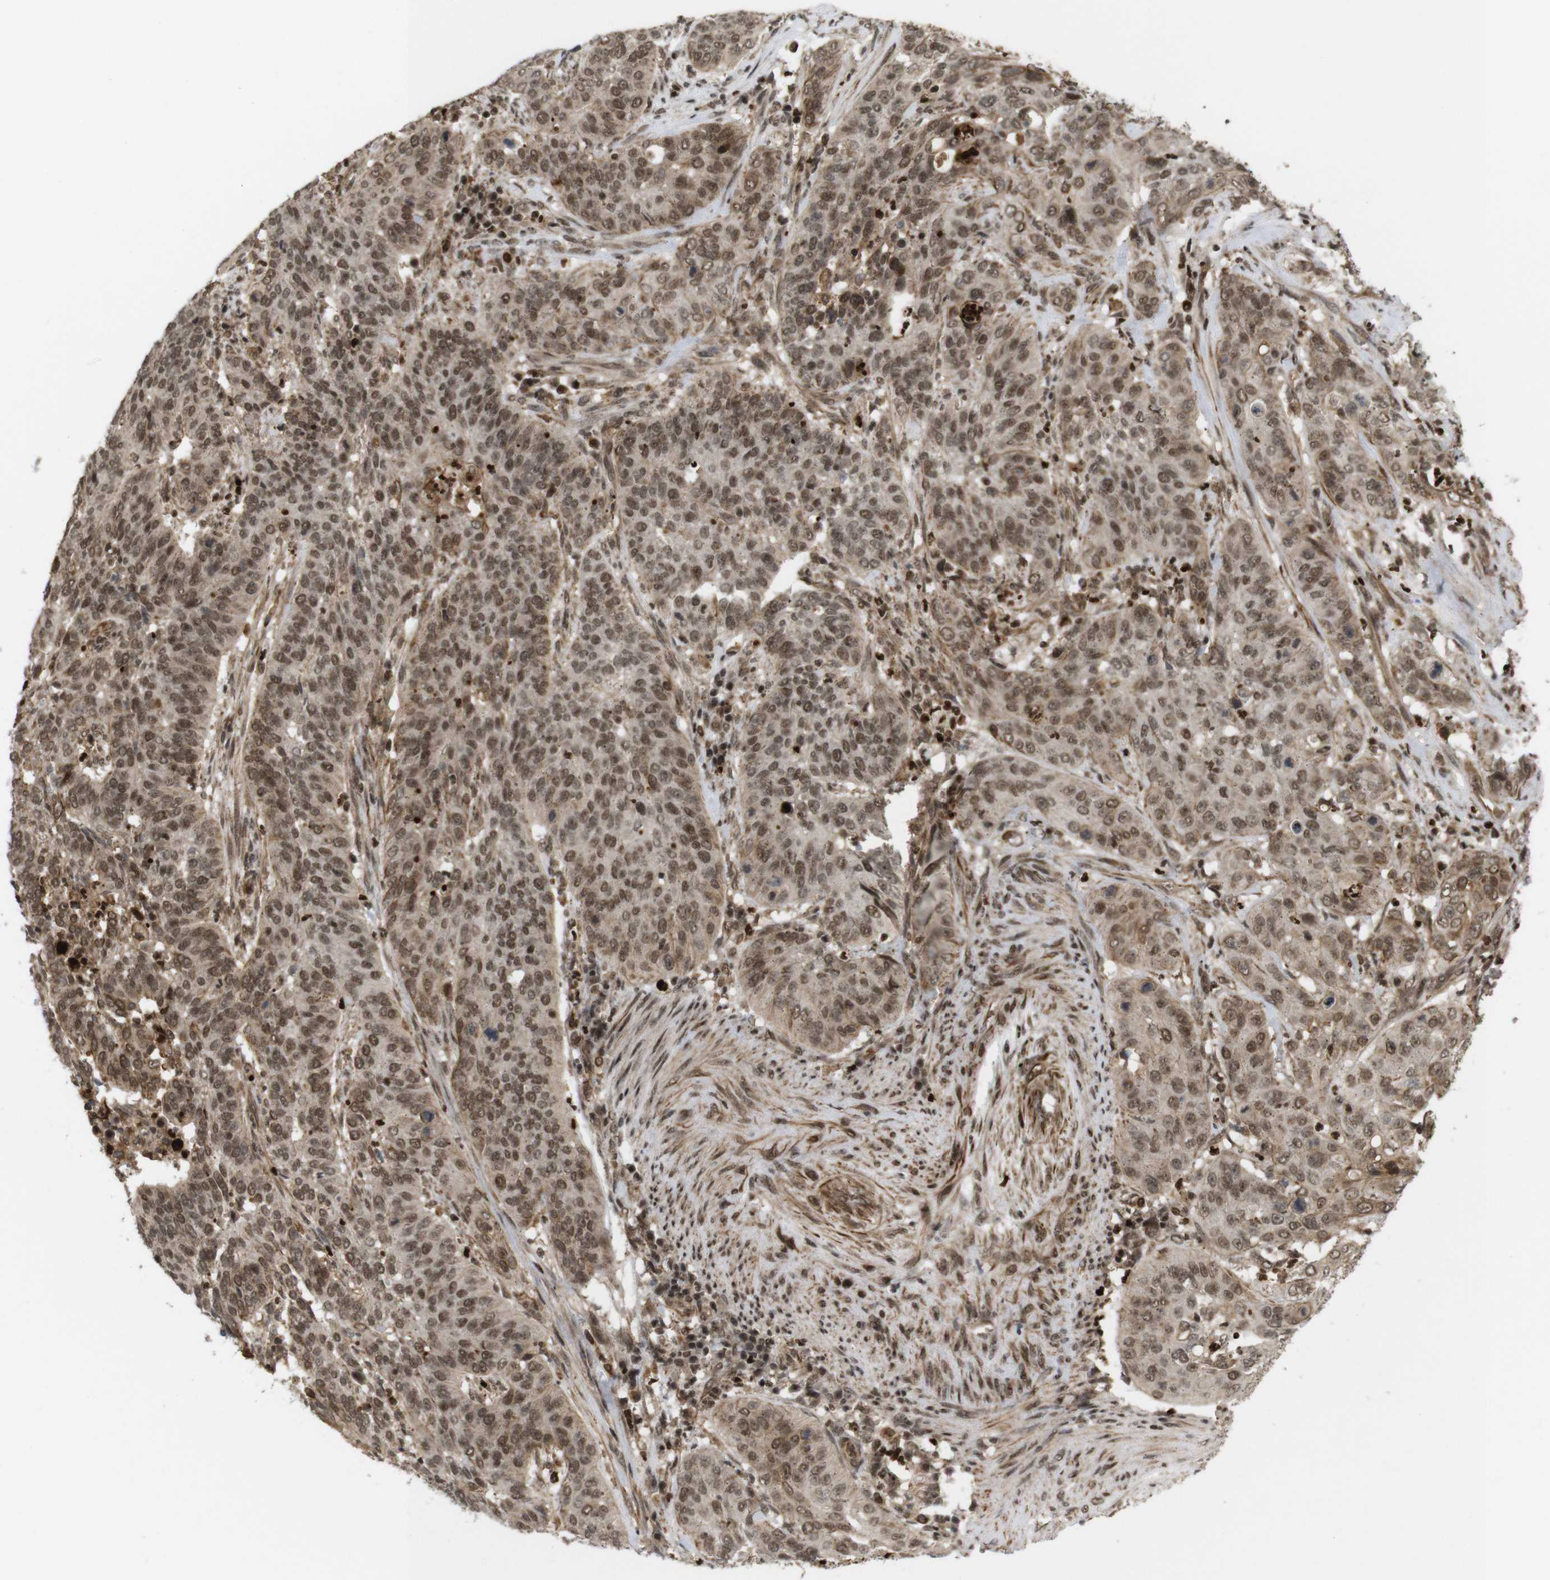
{"staining": {"intensity": "strong", "quantity": ">75%", "location": "cytoplasmic/membranous,nuclear"}, "tissue": "cervical cancer", "cell_type": "Tumor cells", "image_type": "cancer", "snomed": [{"axis": "morphology", "description": "Normal tissue, NOS"}, {"axis": "morphology", "description": "Squamous cell carcinoma, NOS"}, {"axis": "topography", "description": "Cervix"}], "caption": "Cervical cancer tissue reveals strong cytoplasmic/membranous and nuclear positivity in approximately >75% of tumor cells", "gene": "SP2", "patient": {"sex": "female", "age": 39}}